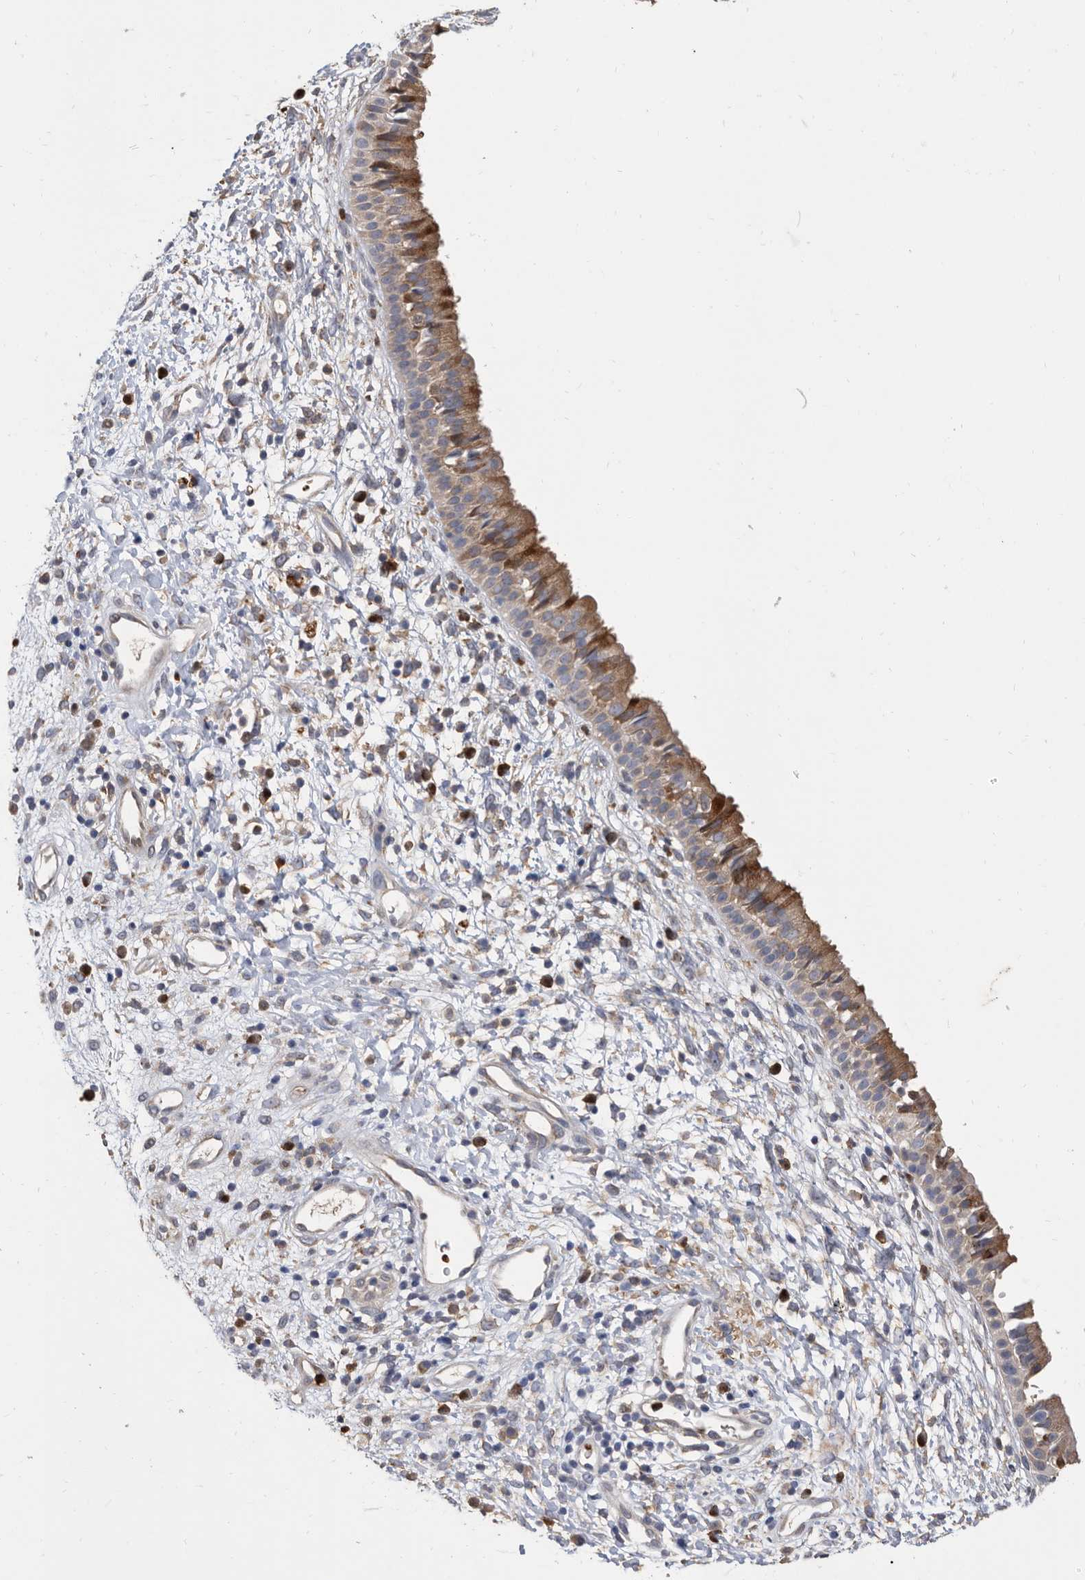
{"staining": {"intensity": "strong", "quantity": ">75%", "location": "cytoplasmic/membranous"}, "tissue": "nasopharynx", "cell_type": "Respiratory epithelial cells", "image_type": "normal", "snomed": [{"axis": "morphology", "description": "Normal tissue, NOS"}, {"axis": "topography", "description": "Nasopharynx"}], "caption": "Protein analysis of normal nasopharynx demonstrates strong cytoplasmic/membranous staining in approximately >75% of respiratory epithelial cells. Nuclei are stained in blue.", "gene": "CRISPLD2", "patient": {"sex": "male", "age": 22}}